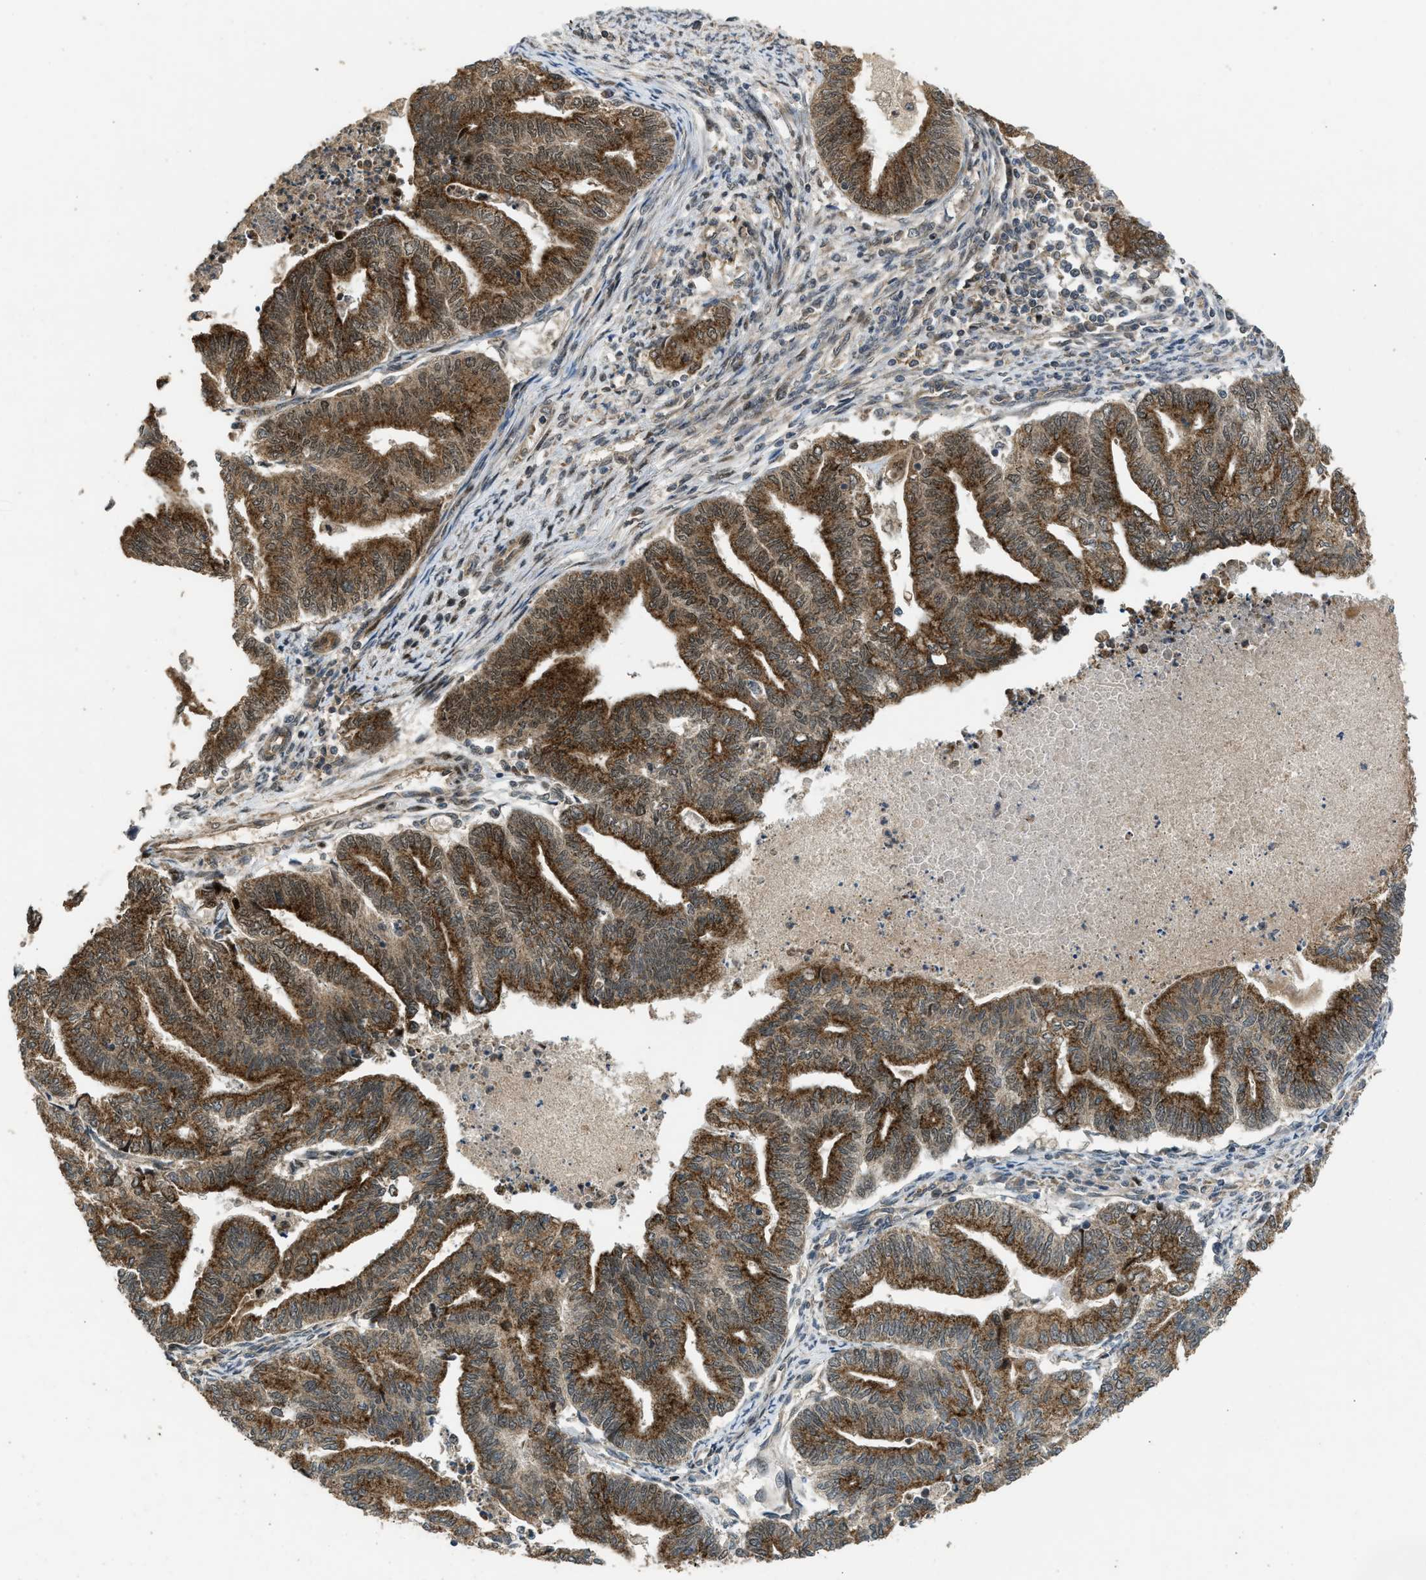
{"staining": {"intensity": "strong", "quantity": ">75%", "location": "cytoplasmic/membranous"}, "tissue": "endometrial cancer", "cell_type": "Tumor cells", "image_type": "cancer", "snomed": [{"axis": "morphology", "description": "Adenocarcinoma, NOS"}, {"axis": "topography", "description": "Endometrium"}], "caption": "IHC staining of endometrial adenocarcinoma, which reveals high levels of strong cytoplasmic/membranous positivity in approximately >75% of tumor cells indicating strong cytoplasmic/membranous protein staining. The staining was performed using DAB (3,3'-diaminobenzidine) (brown) for protein detection and nuclei were counterstained in hematoxylin (blue).", "gene": "GET1", "patient": {"sex": "female", "age": 79}}